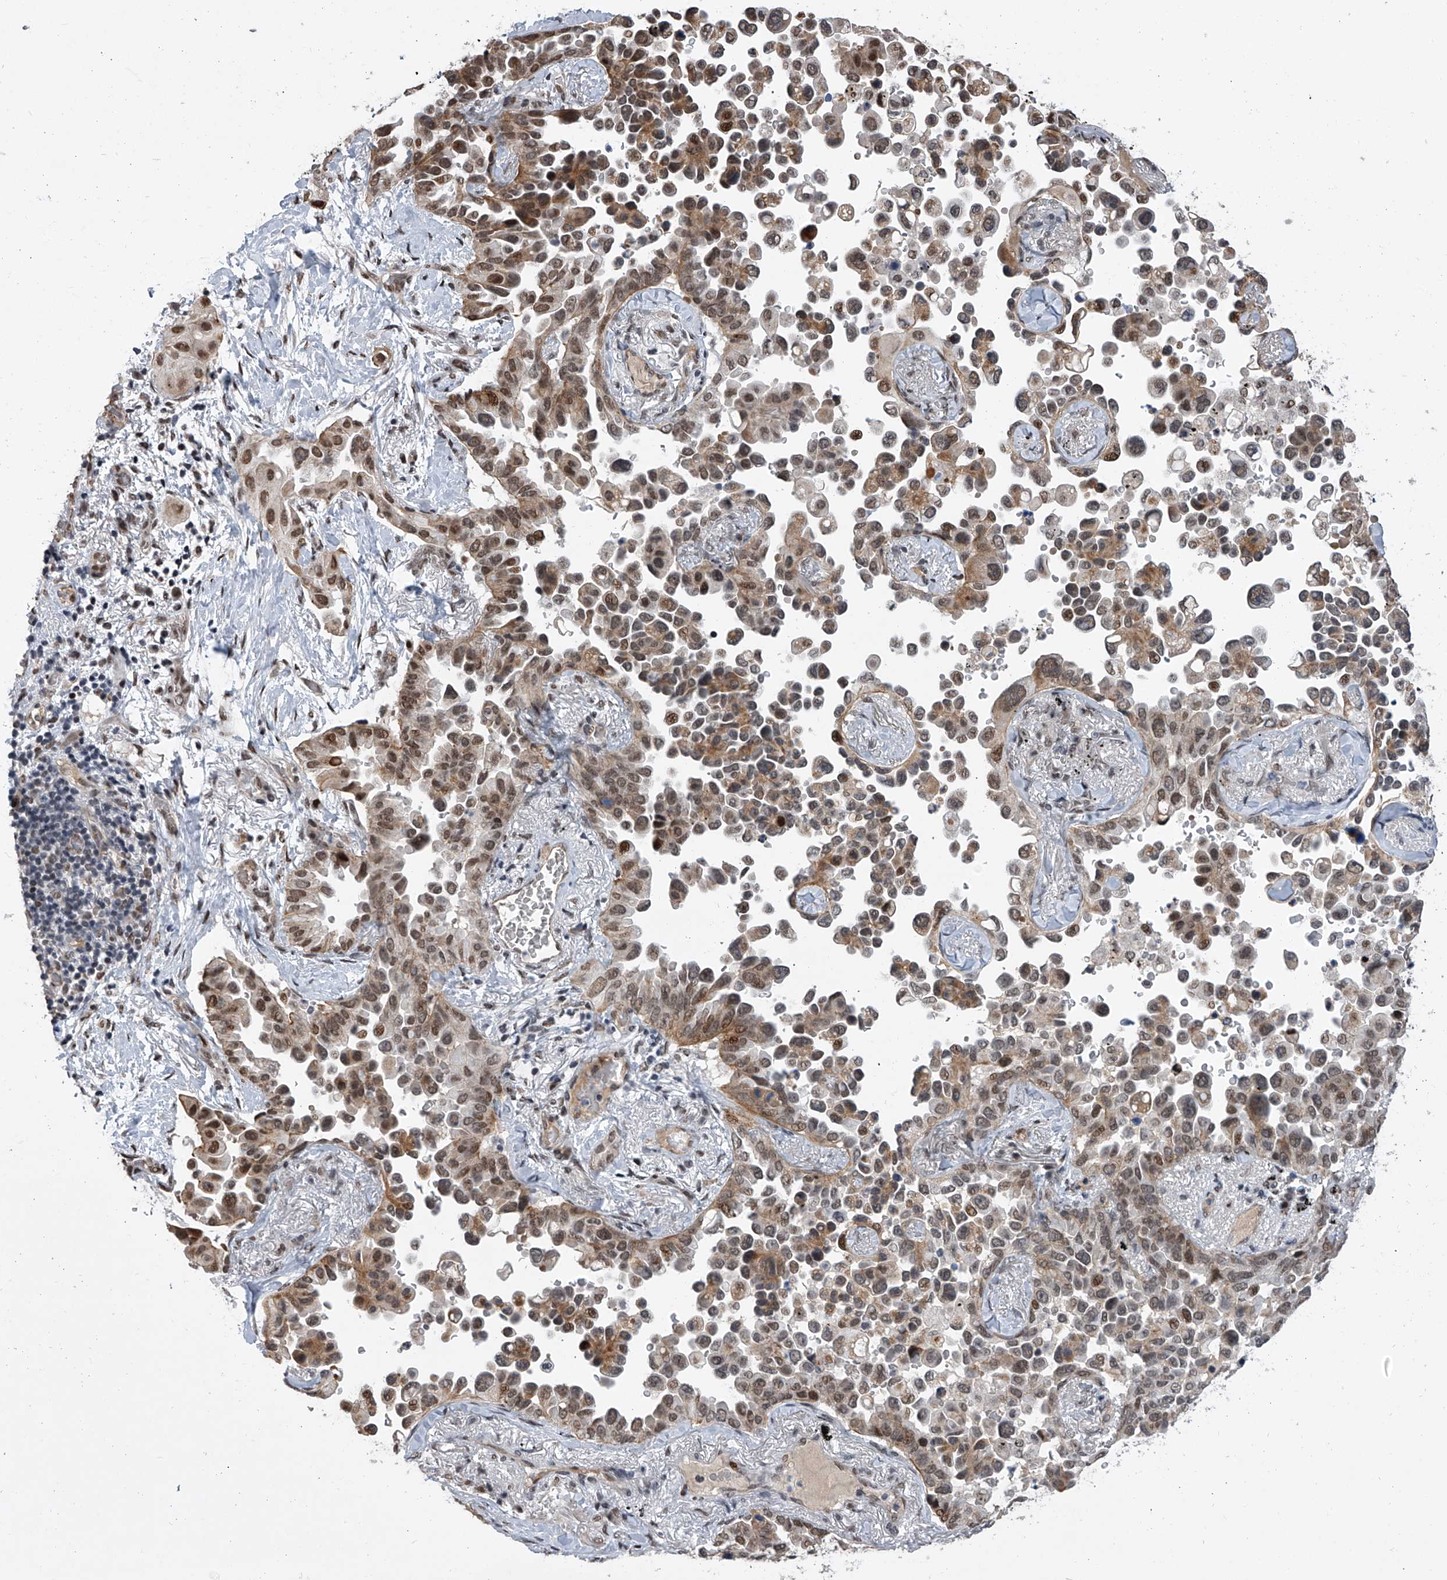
{"staining": {"intensity": "moderate", "quantity": "25%-75%", "location": "cytoplasmic/membranous,nuclear"}, "tissue": "lung cancer", "cell_type": "Tumor cells", "image_type": "cancer", "snomed": [{"axis": "morphology", "description": "Adenocarcinoma, NOS"}, {"axis": "topography", "description": "Lung"}], "caption": "Immunohistochemistry image of neoplastic tissue: lung cancer stained using immunohistochemistry demonstrates medium levels of moderate protein expression localized specifically in the cytoplasmic/membranous and nuclear of tumor cells, appearing as a cytoplasmic/membranous and nuclear brown color.", "gene": "ZNF426", "patient": {"sex": "female", "age": 67}}